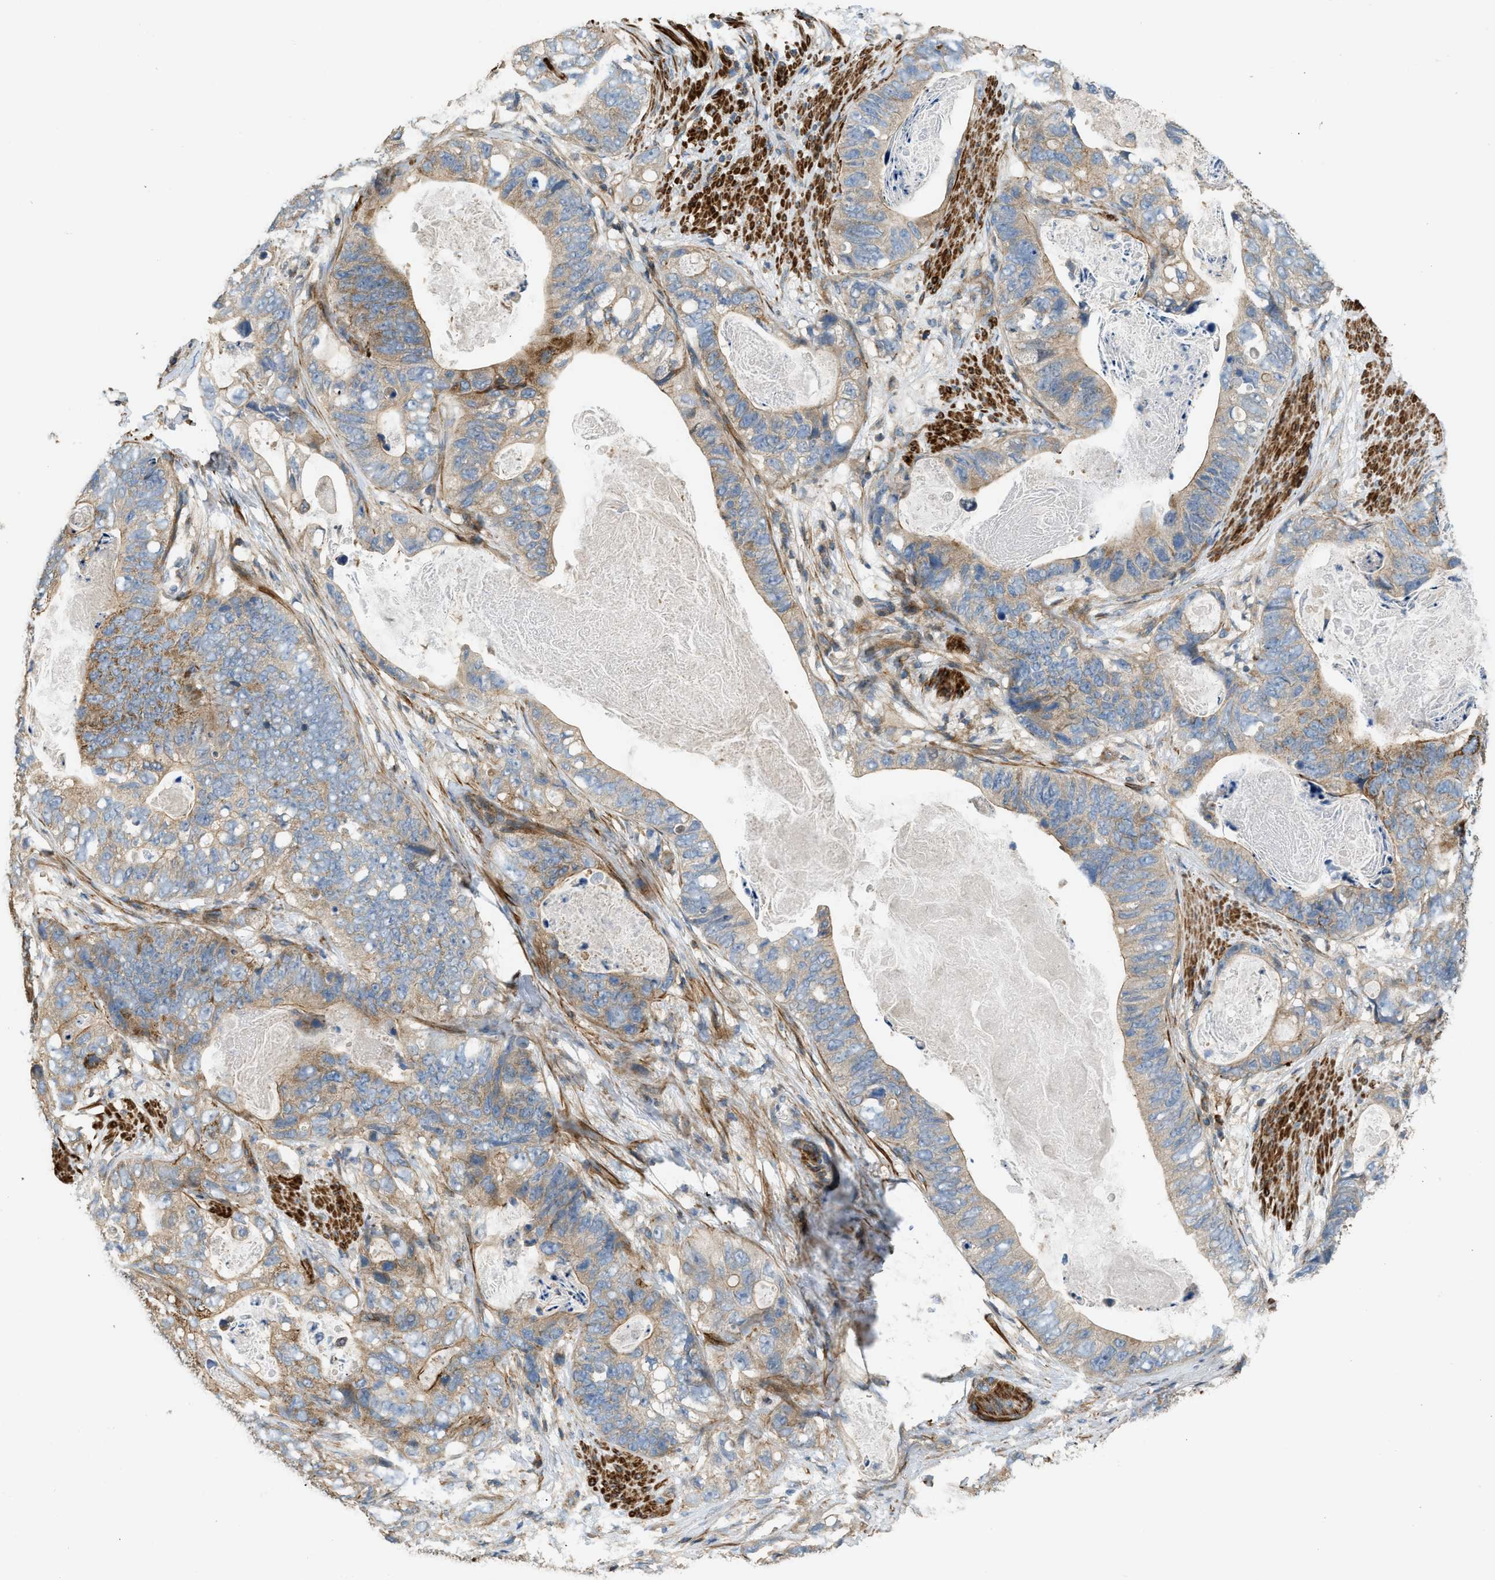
{"staining": {"intensity": "moderate", "quantity": ">75%", "location": "cytoplasmic/membranous"}, "tissue": "stomach cancer", "cell_type": "Tumor cells", "image_type": "cancer", "snomed": [{"axis": "morphology", "description": "Adenocarcinoma, NOS"}, {"axis": "topography", "description": "Stomach"}], "caption": "The histopathology image exhibits immunohistochemical staining of adenocarcinoma (stomach). There is moderate cytoplasmic/membranous expression is present in approximately >75% of tumor cells.", "gene": "BTN3A2", "patient": {"sex": "female", "age": 89}}